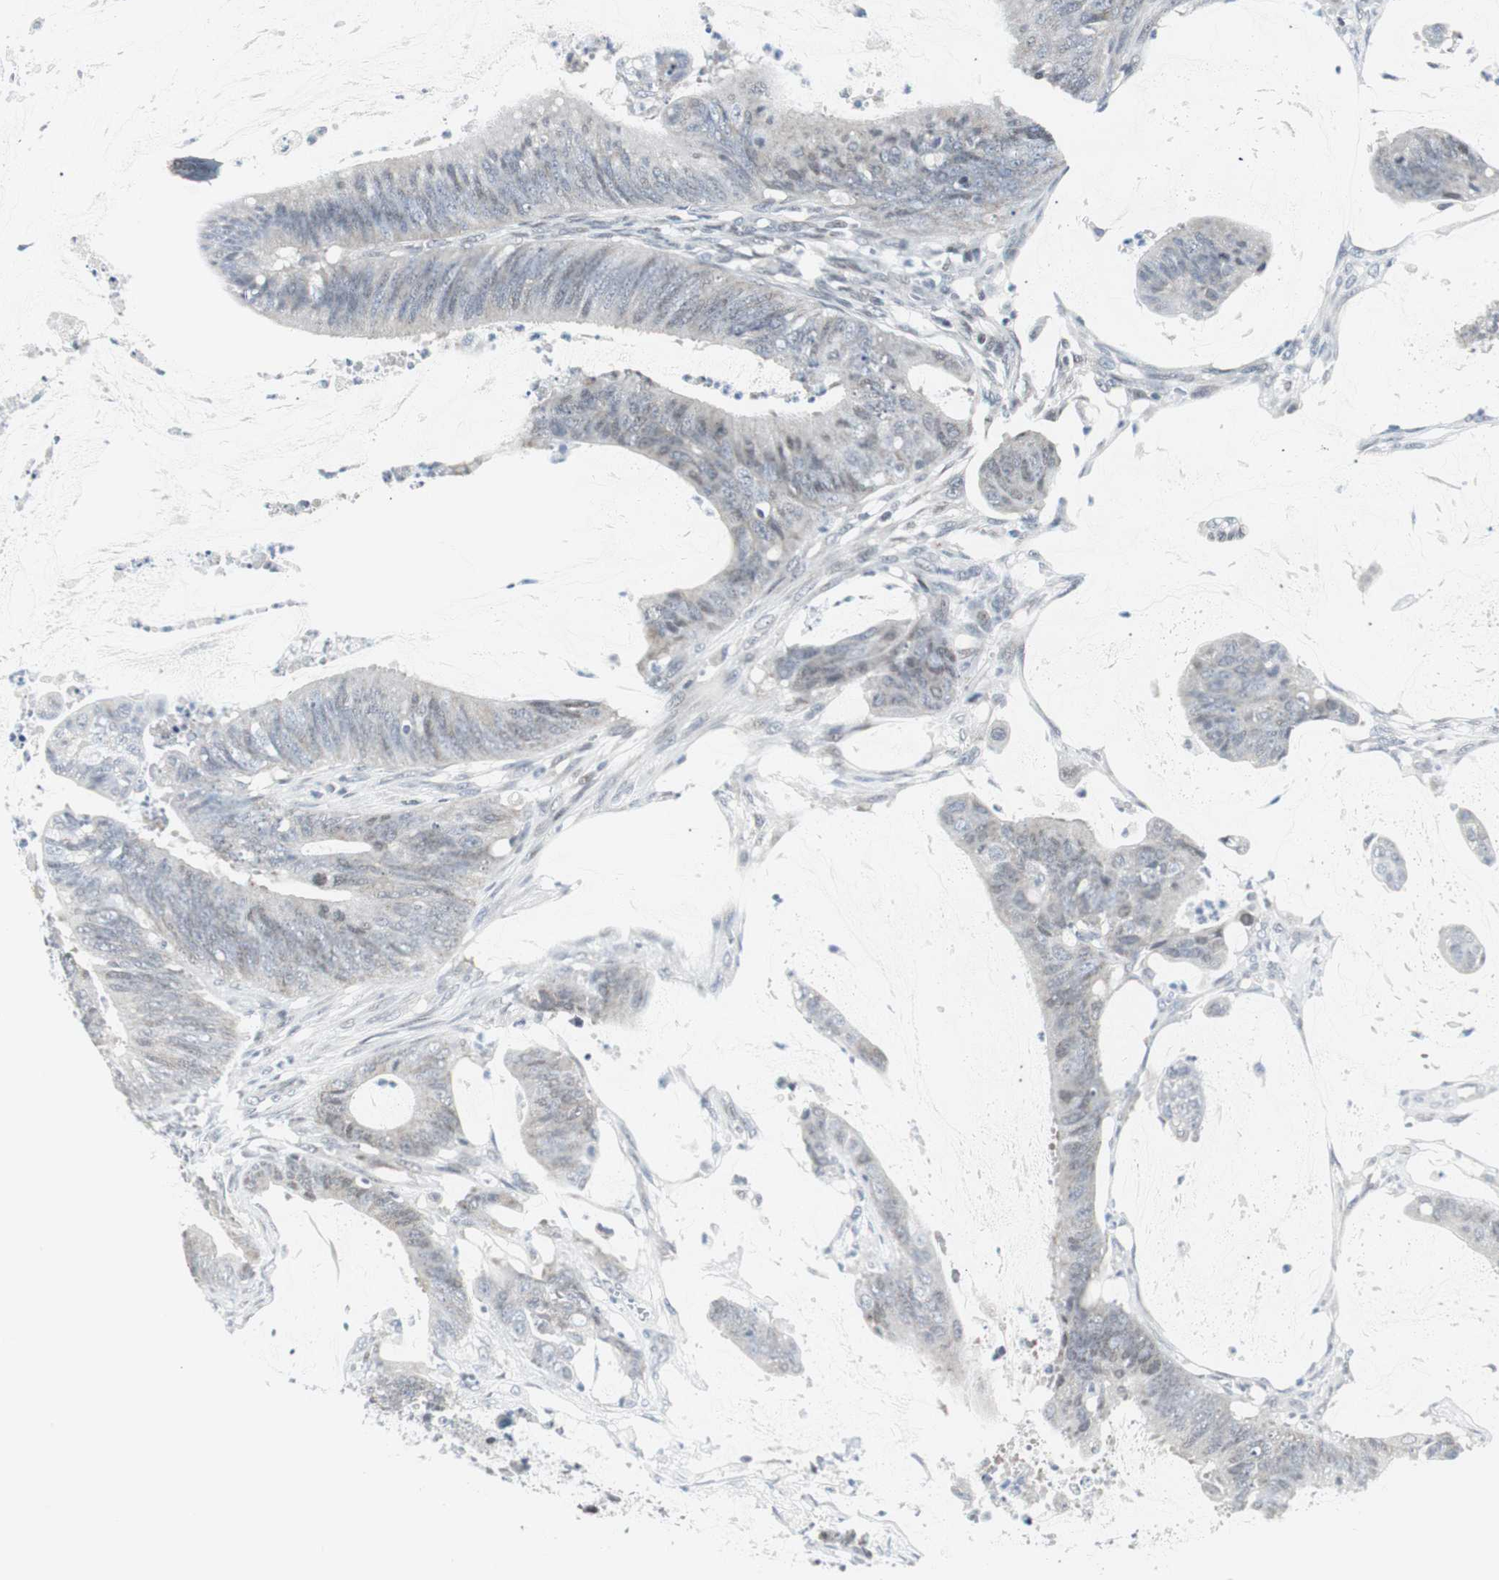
{"staining": {"intensity": "weak", "quantity": "<25%", "location": "nuclear"}, "tissue": "colorectal cancer", "cell_type": "Tumor cells", "image_type": "cancer", "snomed": [{"axis": "morphology", "description": "Adenocarcinoma, NOS"}, {"axis": "topography", "description": "Rectum"}], "caption": "Histopathology image shows no protein staining in tumor cells of colorectal cancer tissue.", "gene": "MTA1", "patient": {"sex": "female", "age": 66}}